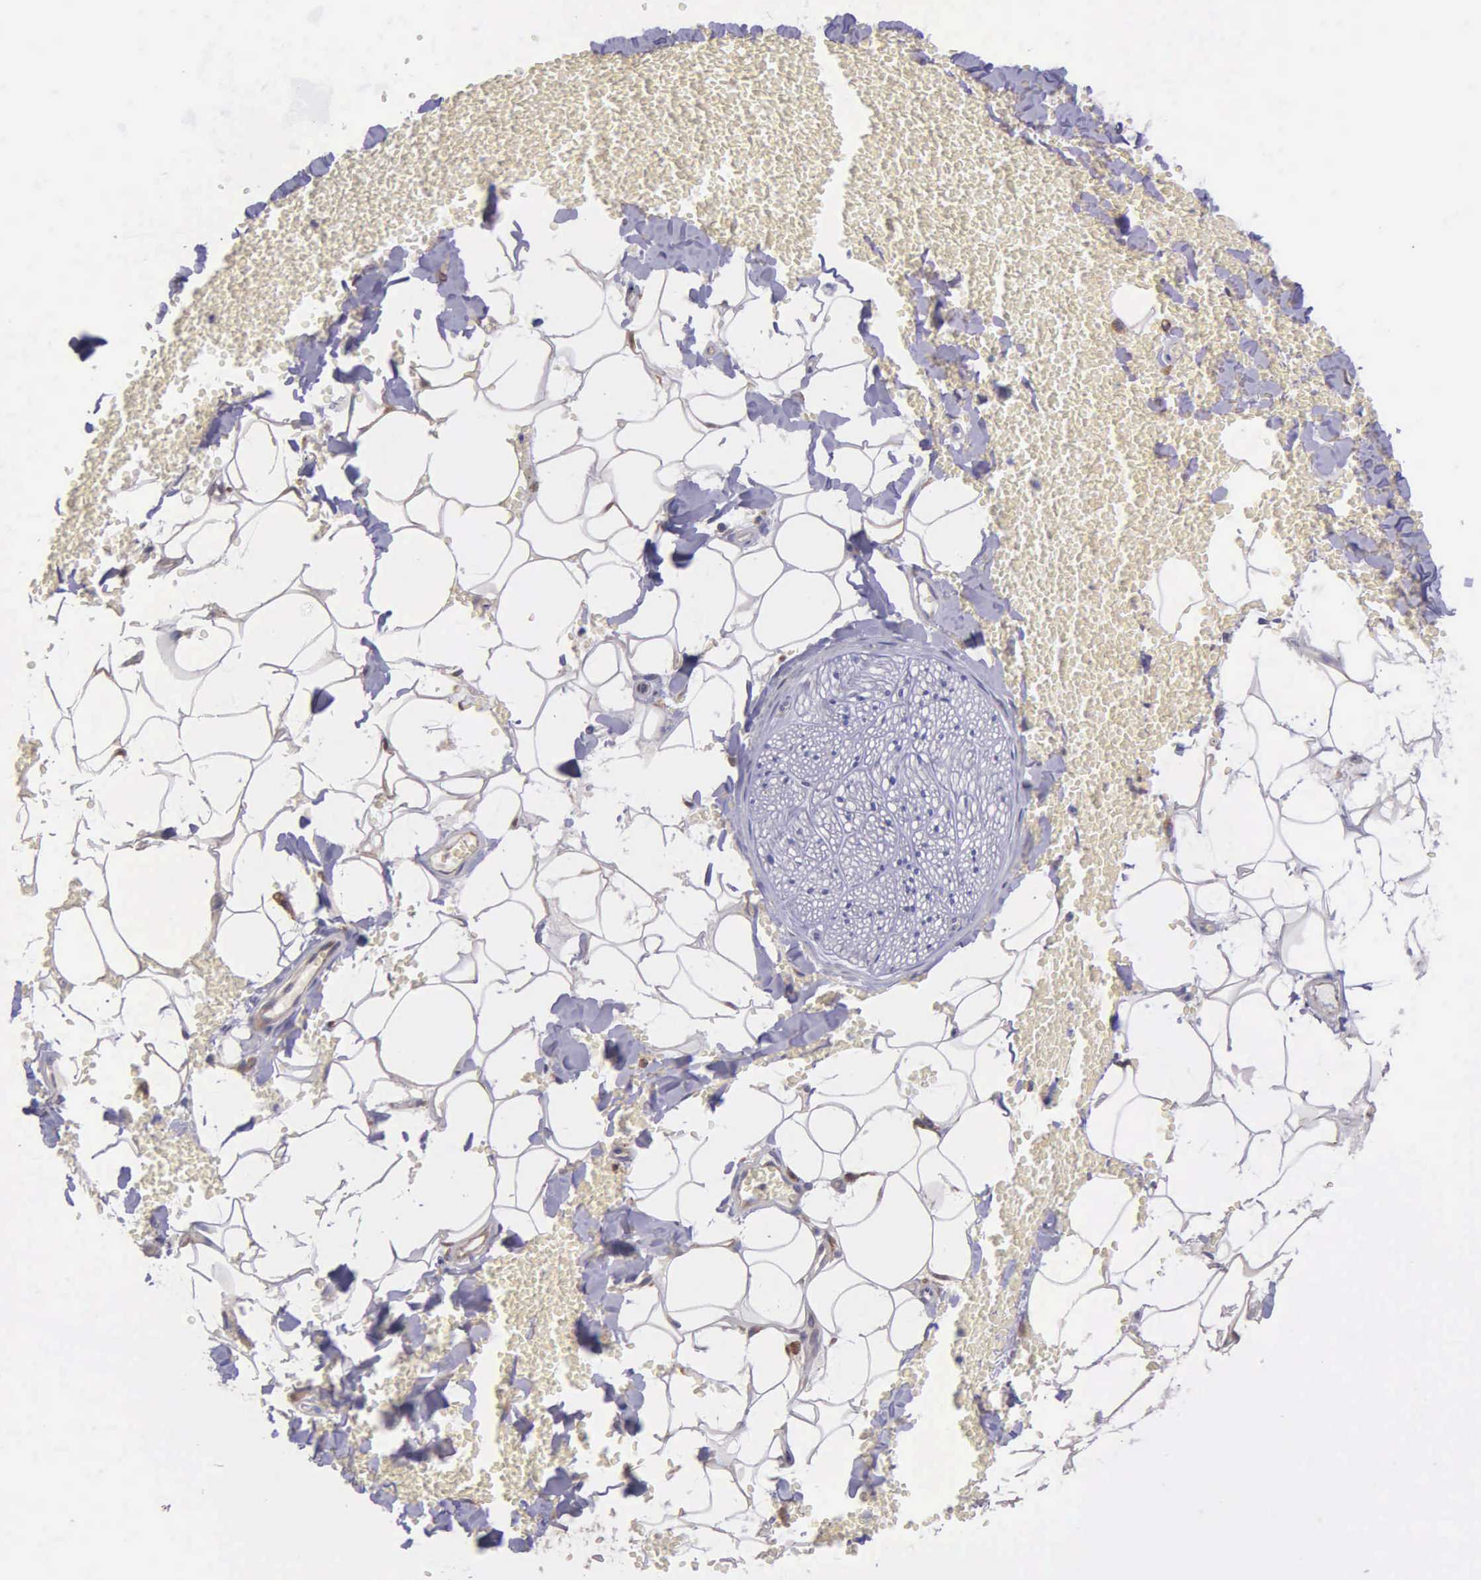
{"staining": {"intensity": "negative", "quantity": "none", "location": "none"}, "tissue": "adipose tissue", "cell_type": "Adipocytes", "image_type": "normal", "snomed": [{"axis": "morphology", "description": "Normal tissue, NOS"}, {"axis": "morphology", "description": "Inflammation, NOS"}, {"axis": "topography", "description": "Lymph node"}, {"axis": "topography", "description": "Peripheral nerve tissue"}], "caption": "IHC image of normal adipose tissue: adipose tissue stained with DAB (3,3'-diaminobenzidine) exhibits no significant protein expression in adipocytes.", "gene": "ZC3H12B", "patient": {"sex": "male", "age": 52}}